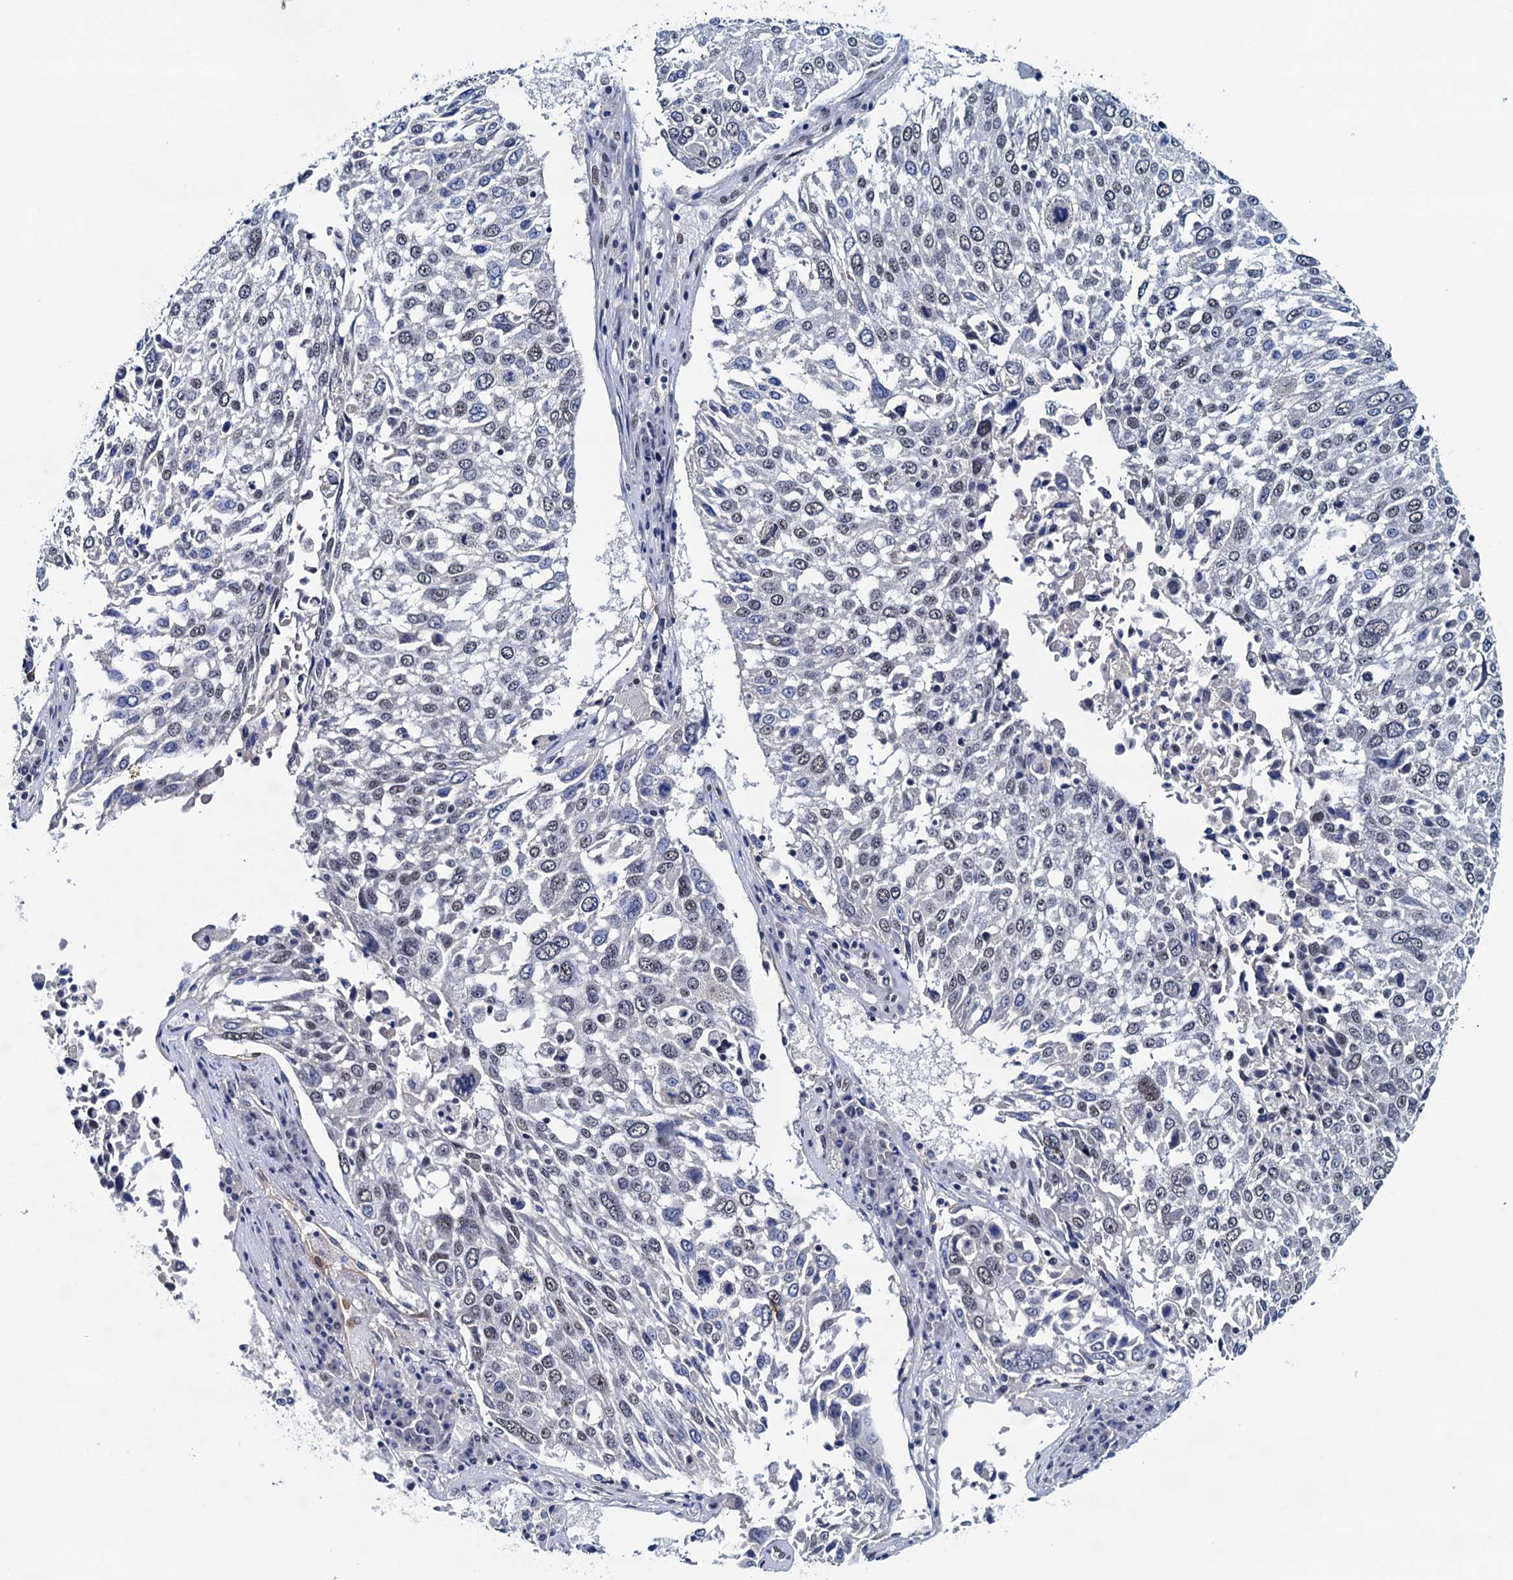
{"staining": {"intensity": "weak", "quantity": "<25%", "location": "nuclear"}, "tissue": "lung cancer", "cell_type": "Tumor cells", "image_type": "cancer", "snomed": [{"axis": "morphology", "description": "Squamous cell carcinoma, NOS"}, {"axis": "topography", "description": "Lung"}], "caption": "Lung squamous cell carcinoma stained for a protein using immunohistochemistry demonstrates no positivity tumor cells.", "gene": "FNBP4", "patient": {"sex": "male", "age": 65}}